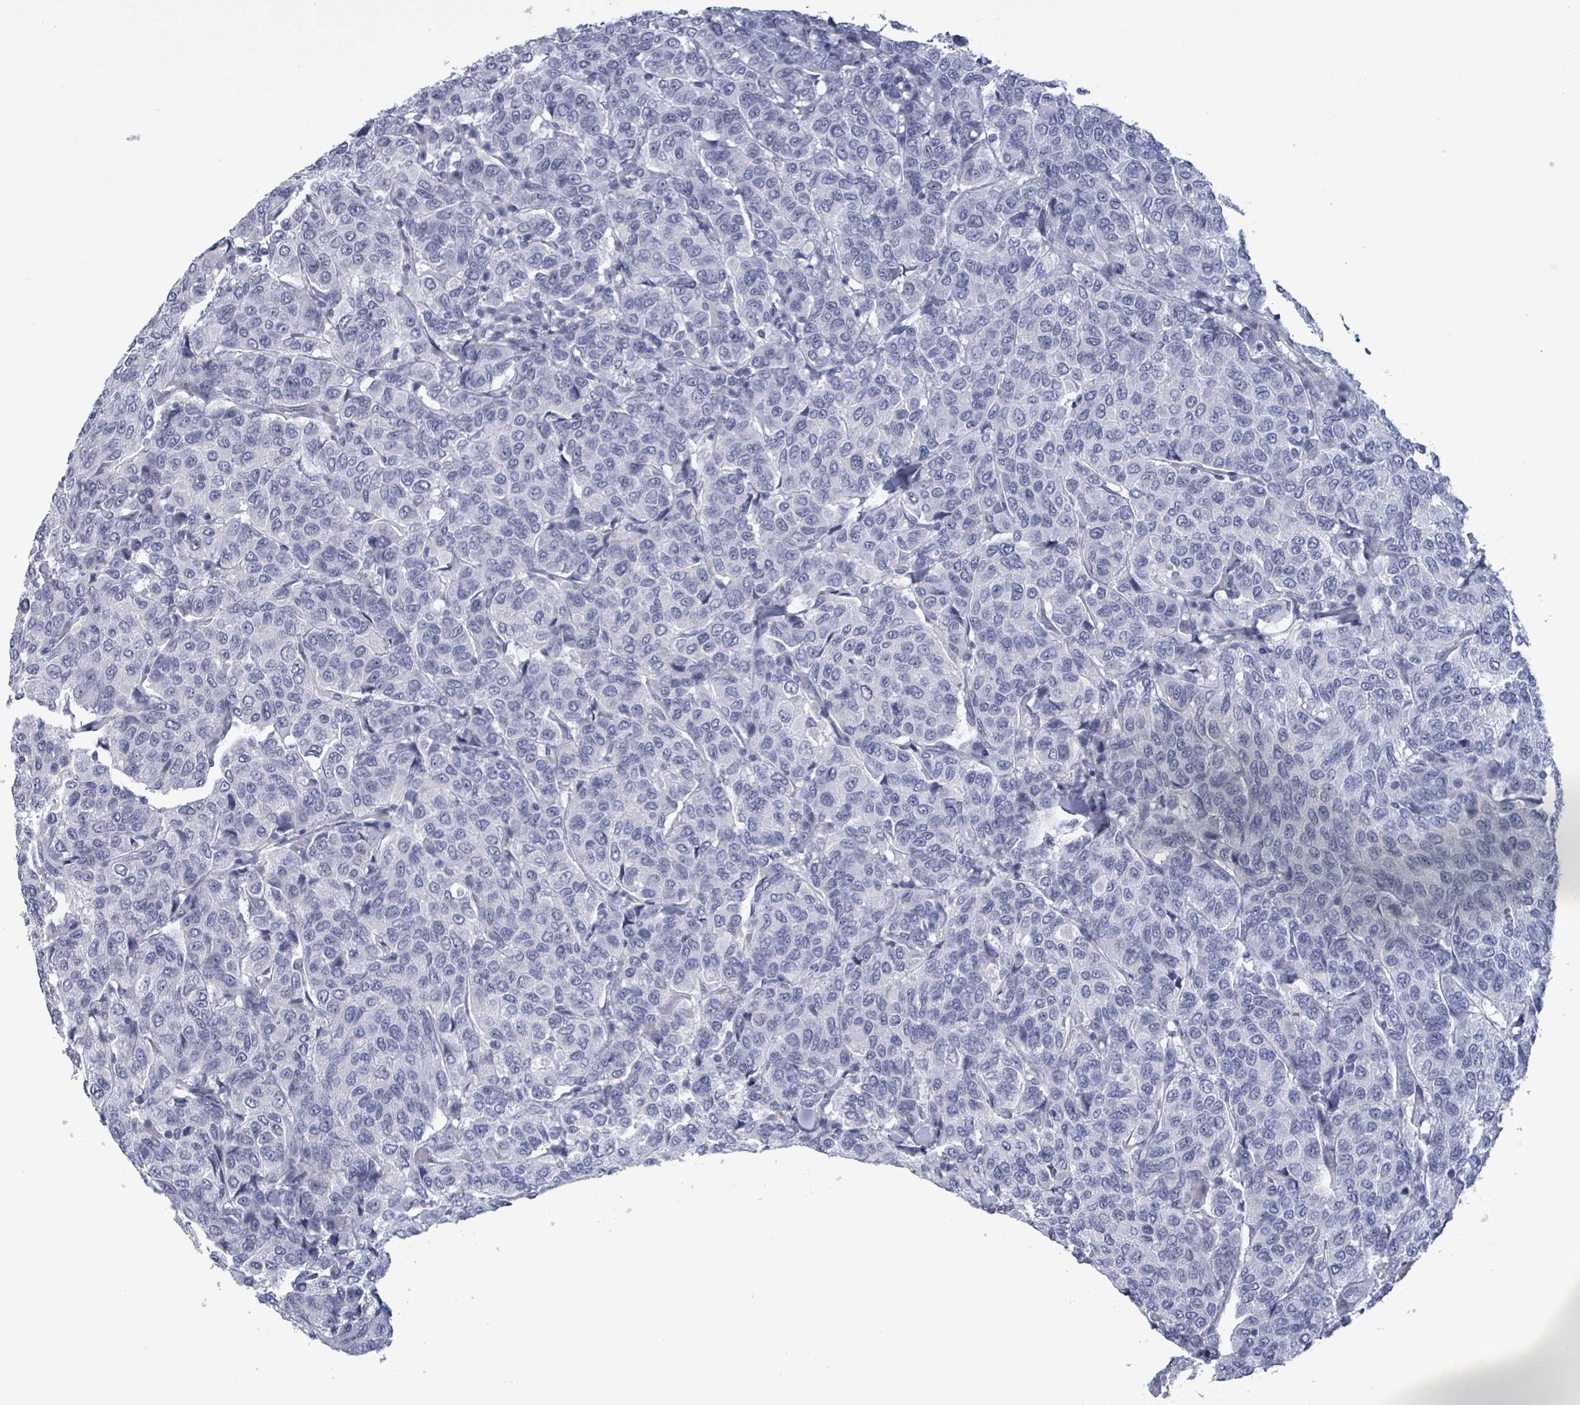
{"staining": {"intensity": "negative", "quantity": "none", "location": "none"}, "tissue": "breast cancer", "cell_type": "Tumor cells", "image_type": "cancer", "snomed": [{"axis": "morphology", "description": "Duct carcinoma"}, {"axis": "topography", "description": "Breast"}], "caption": "IHC of intraductal carcinoma (breast) demonstrates no staining in tumor cells.", "gene": "ZNF771", "patient": {"sex": "female", "age": 55}}